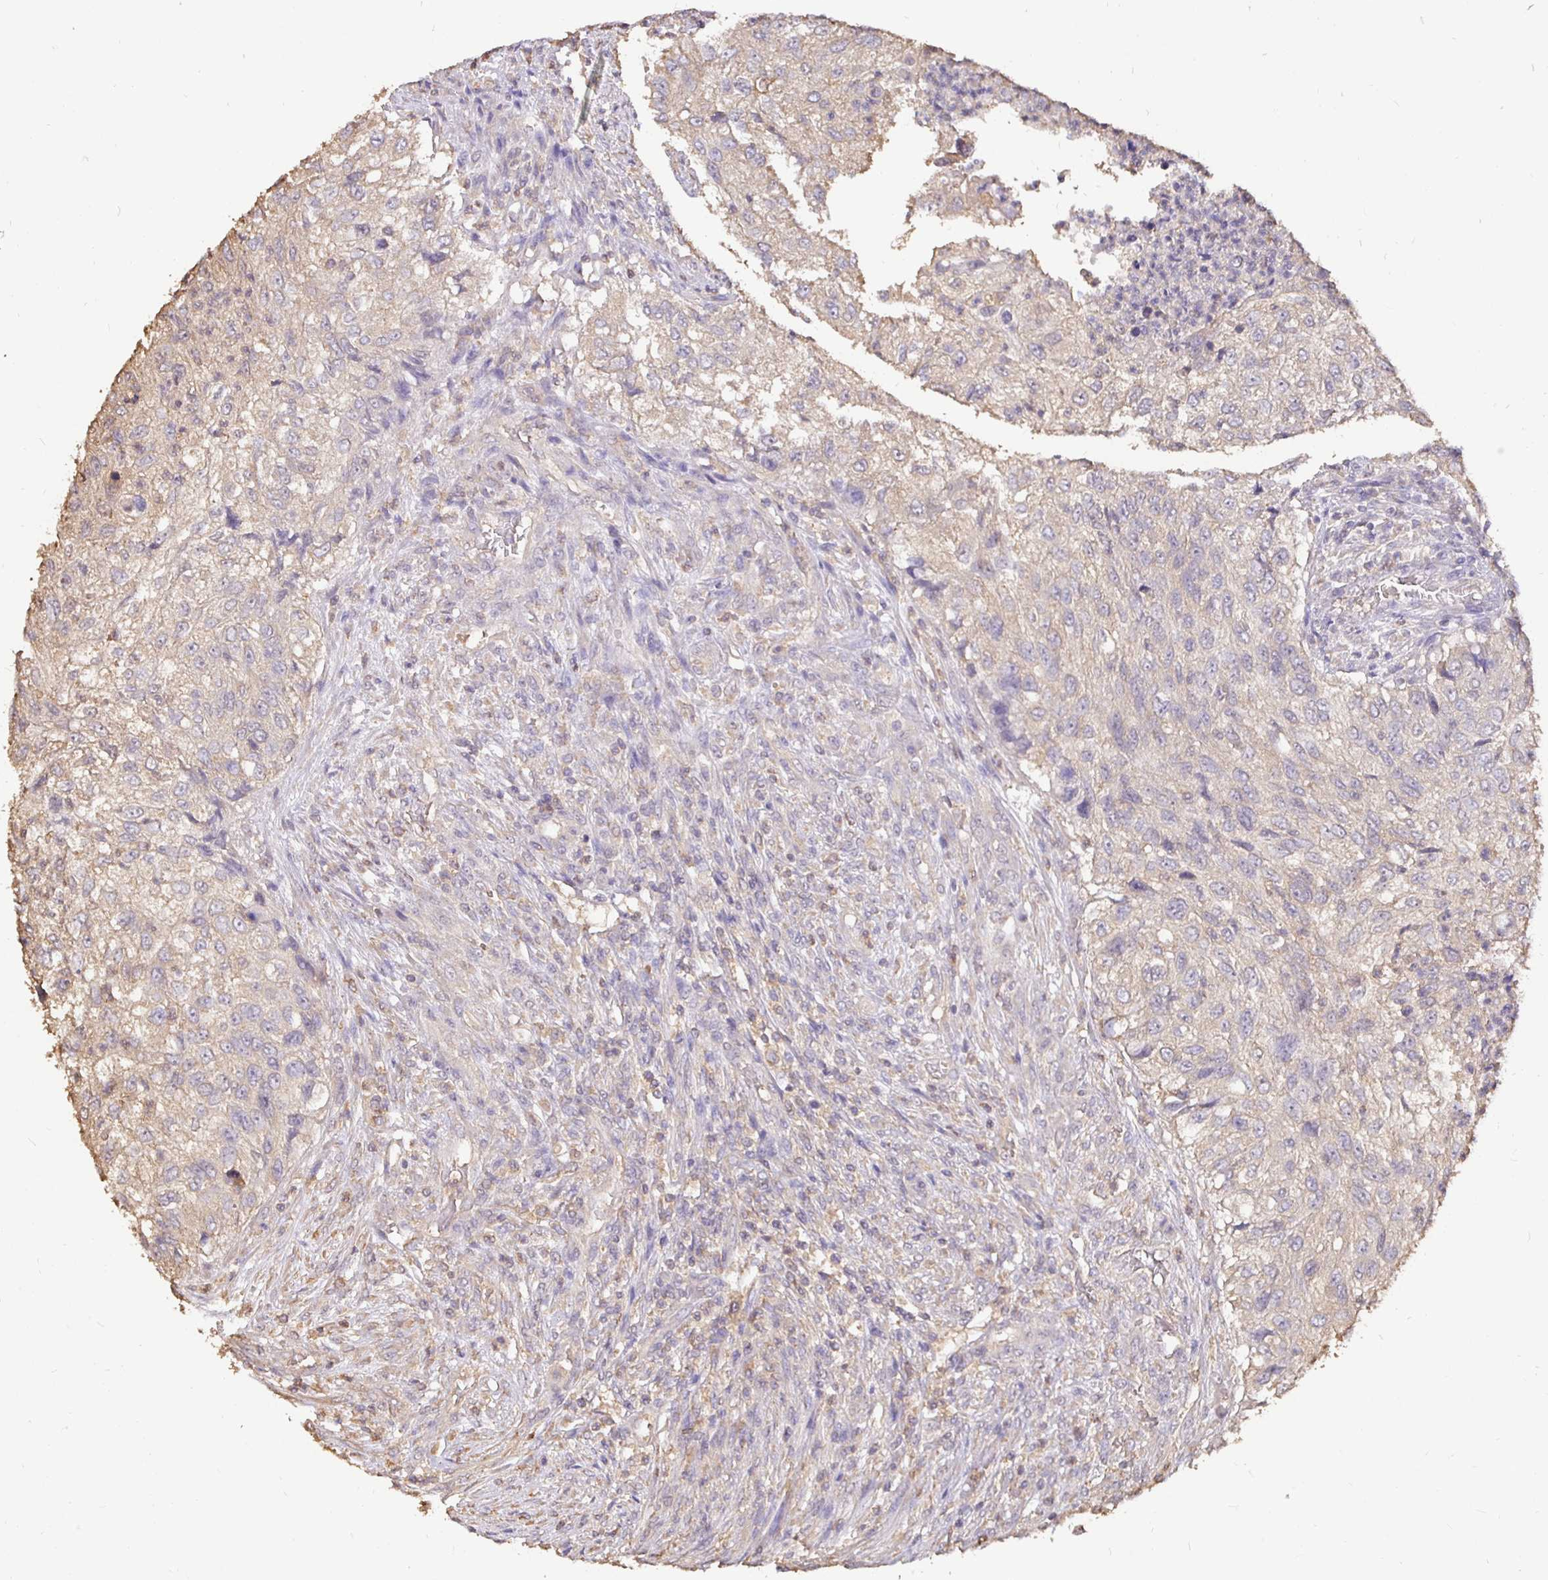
{"staining": {"intensity": "negative", "quantity": "none", "location": "none"}, "tissue": "urothelial cancer", "cell_type": "Tumor cells", "image_type": "cancer", "snomed": [{"axis": "morphology", "description": "Urothelial carcinoma, High grade"}, {"axis": "topography", "description": "Urinary bladder"}], "caption": "An immunohistochemistry photomicrograph of high-grade urothelial carcinoma is shown. There is no staining in tumor cells of high-grade urothelial carcinoma.", "gene": "MAPK8IP3", "patient": {"sex": "female", "age": 60}}